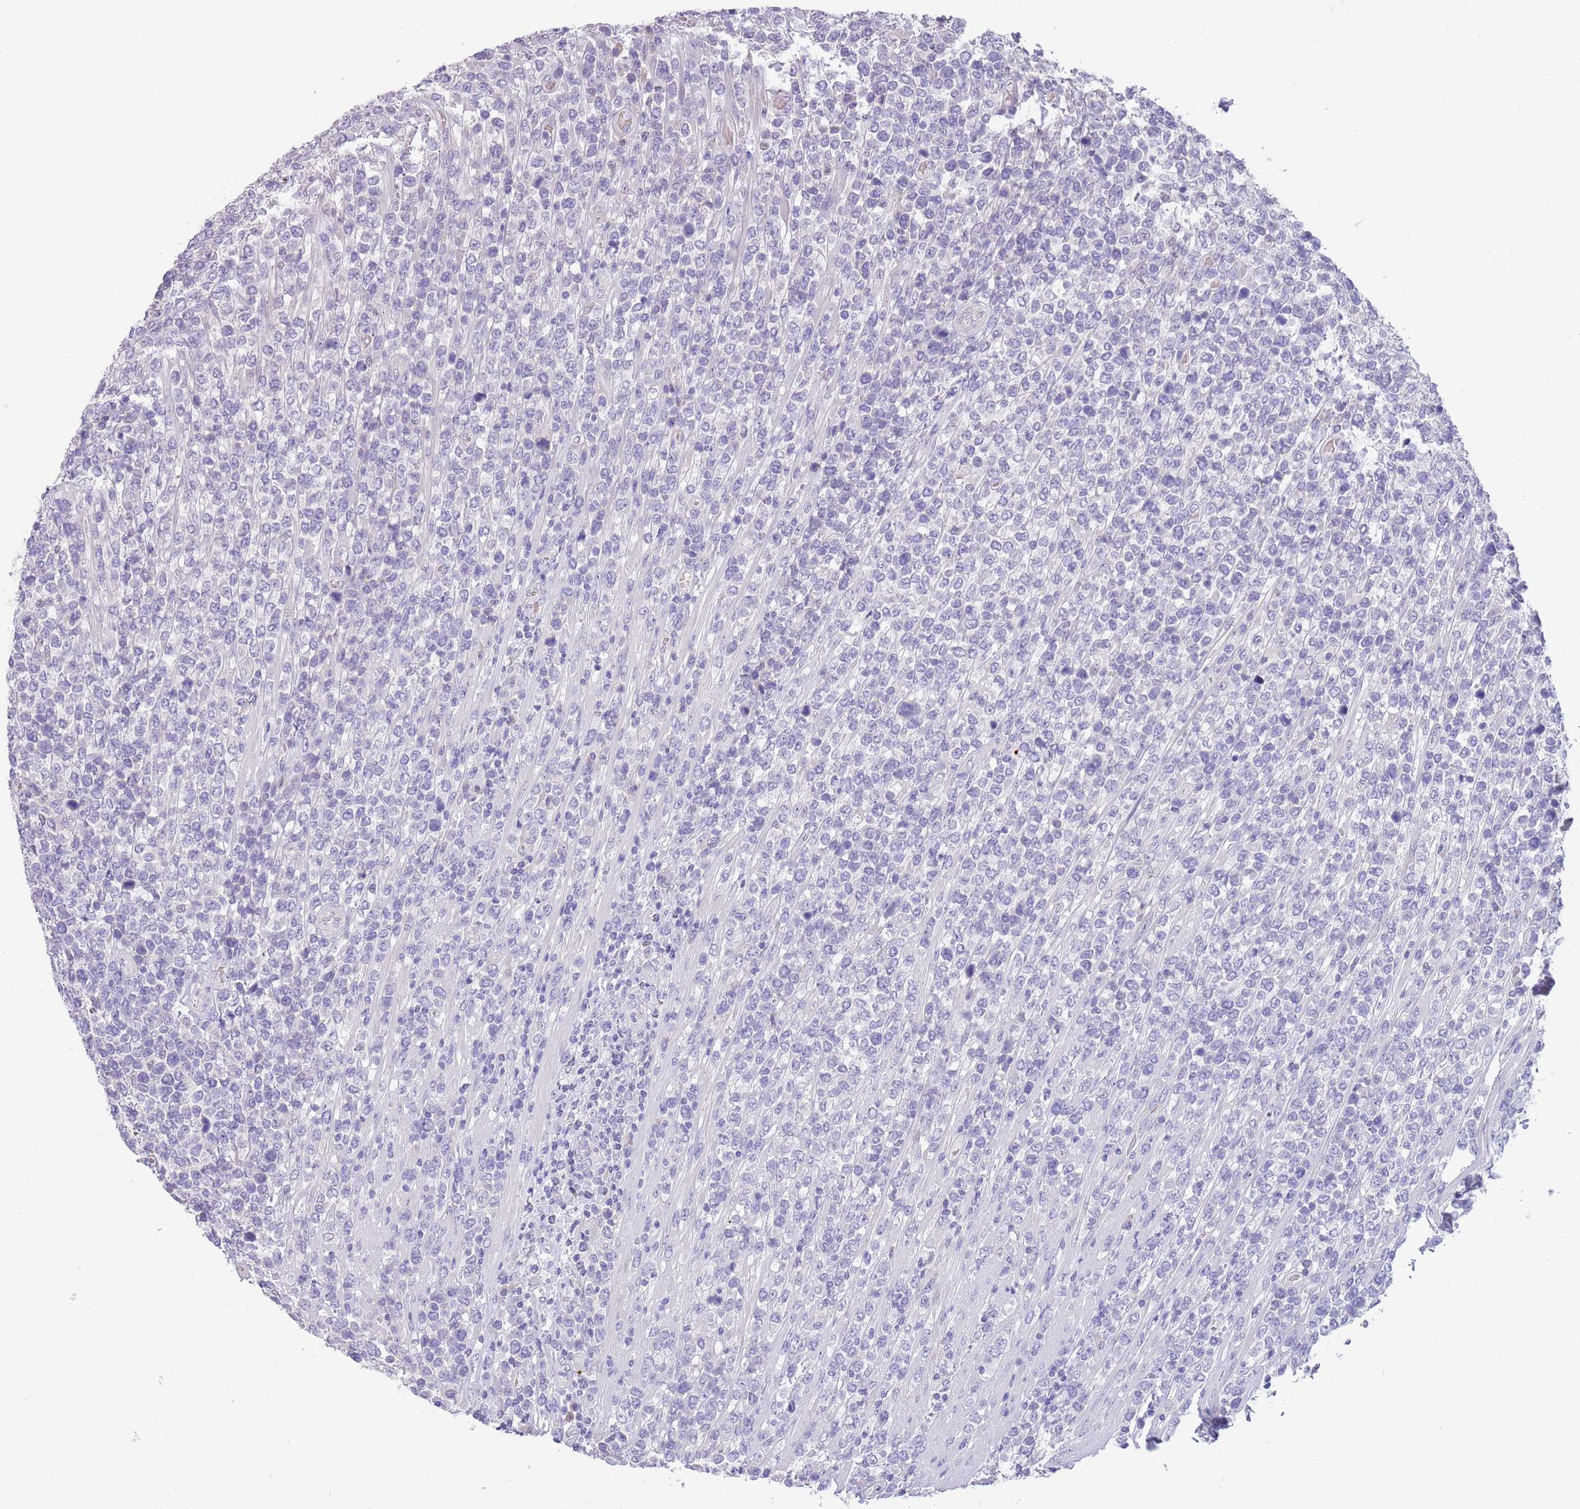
{"staining": {"intensity": "negative", "quantity": "none", "location": "none"}, "tissue": "lymphoma", "cell_type": "Tumor cells", "image_type": "cancer", "snomed": [{"axis": "morphology", "description": "Malignant lymphoma, non-Hodgkin's type, High grade"}, {"axis": "topography", "description": "Soft tissue"}], "caption": "High power microscopy image of an IHC micrograph of lymphoma, revealing no significant staining in tumor cells.", "gene": "SFTPA1", "patient": {"sex": "female", "age": 56}}